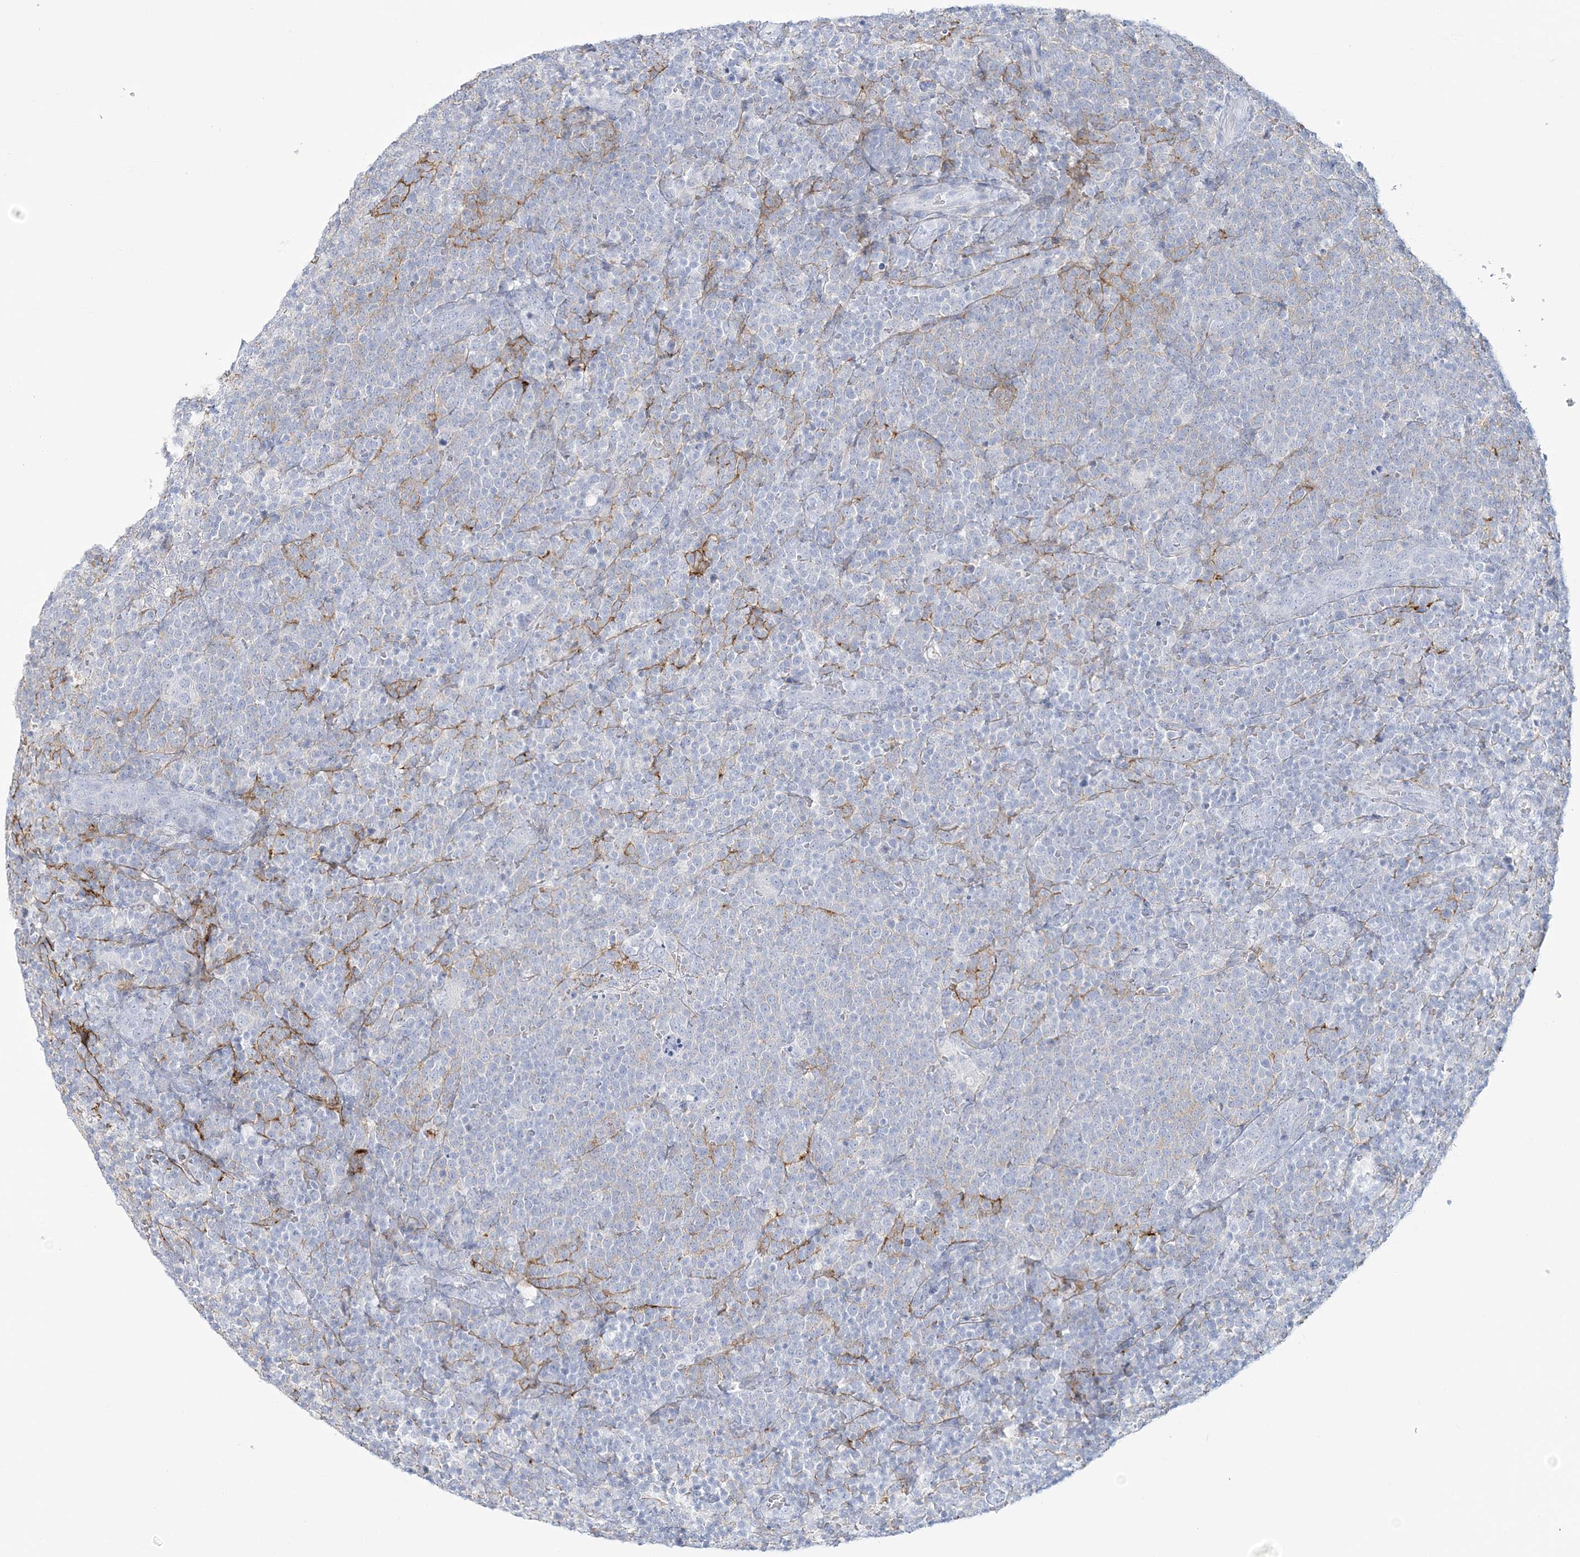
{"staining": {"intensity": "negative", "quantity": "none", "location": "none"}, "tissue": "lymphoma", "cell_type": "Tumor cells", "image_type": "cancer", "snomed": [{"axis": "morphology", "description": "Malignant lymphoma, non-Hodgkin's type, High grade"}, {"axis": "topography", "description": "Lymph node"}], "caption": "The histopathology image shows no staining of tumor cells in lymphoma.", "gene": "ADGB", "patient": {"sex": "male", "age": 61}}